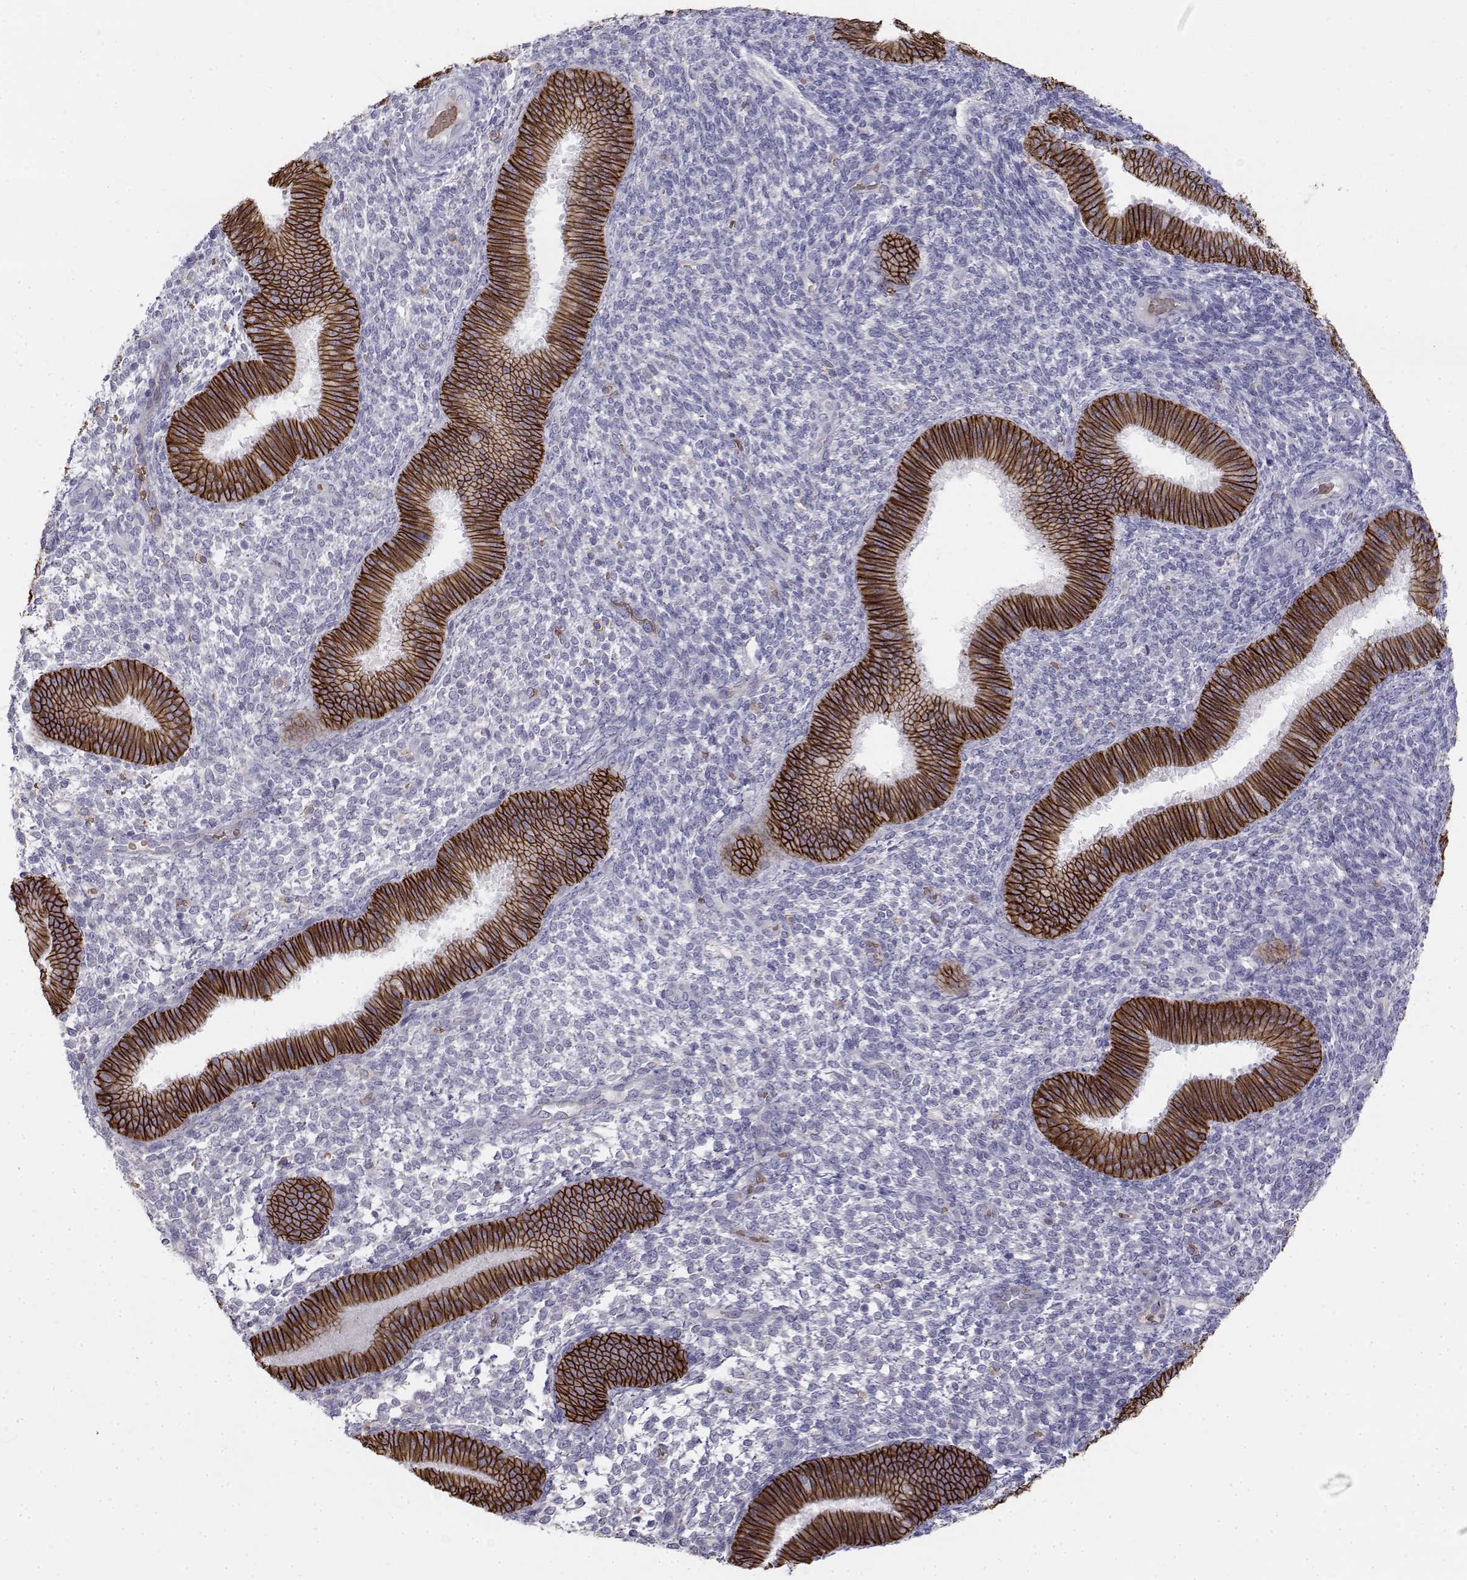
{"staining": {"intensity": "negative", "quantity": "none", "location": "none"}, "tissue": "endometrium", "cell_type": "Cells in endometrial stroma", "image_type": "normal", "snomed": [{"axis": "morphology", "description": "Normal tissue, NOS"}, {"axis": "topography", "description": "Endometrium"}], "caption": "Micrograph shows no protein staining in cells in endometrial stroma of normal endometrium.", "gene": "CADM1", "patient": {"sex": "female", "age": 39}}